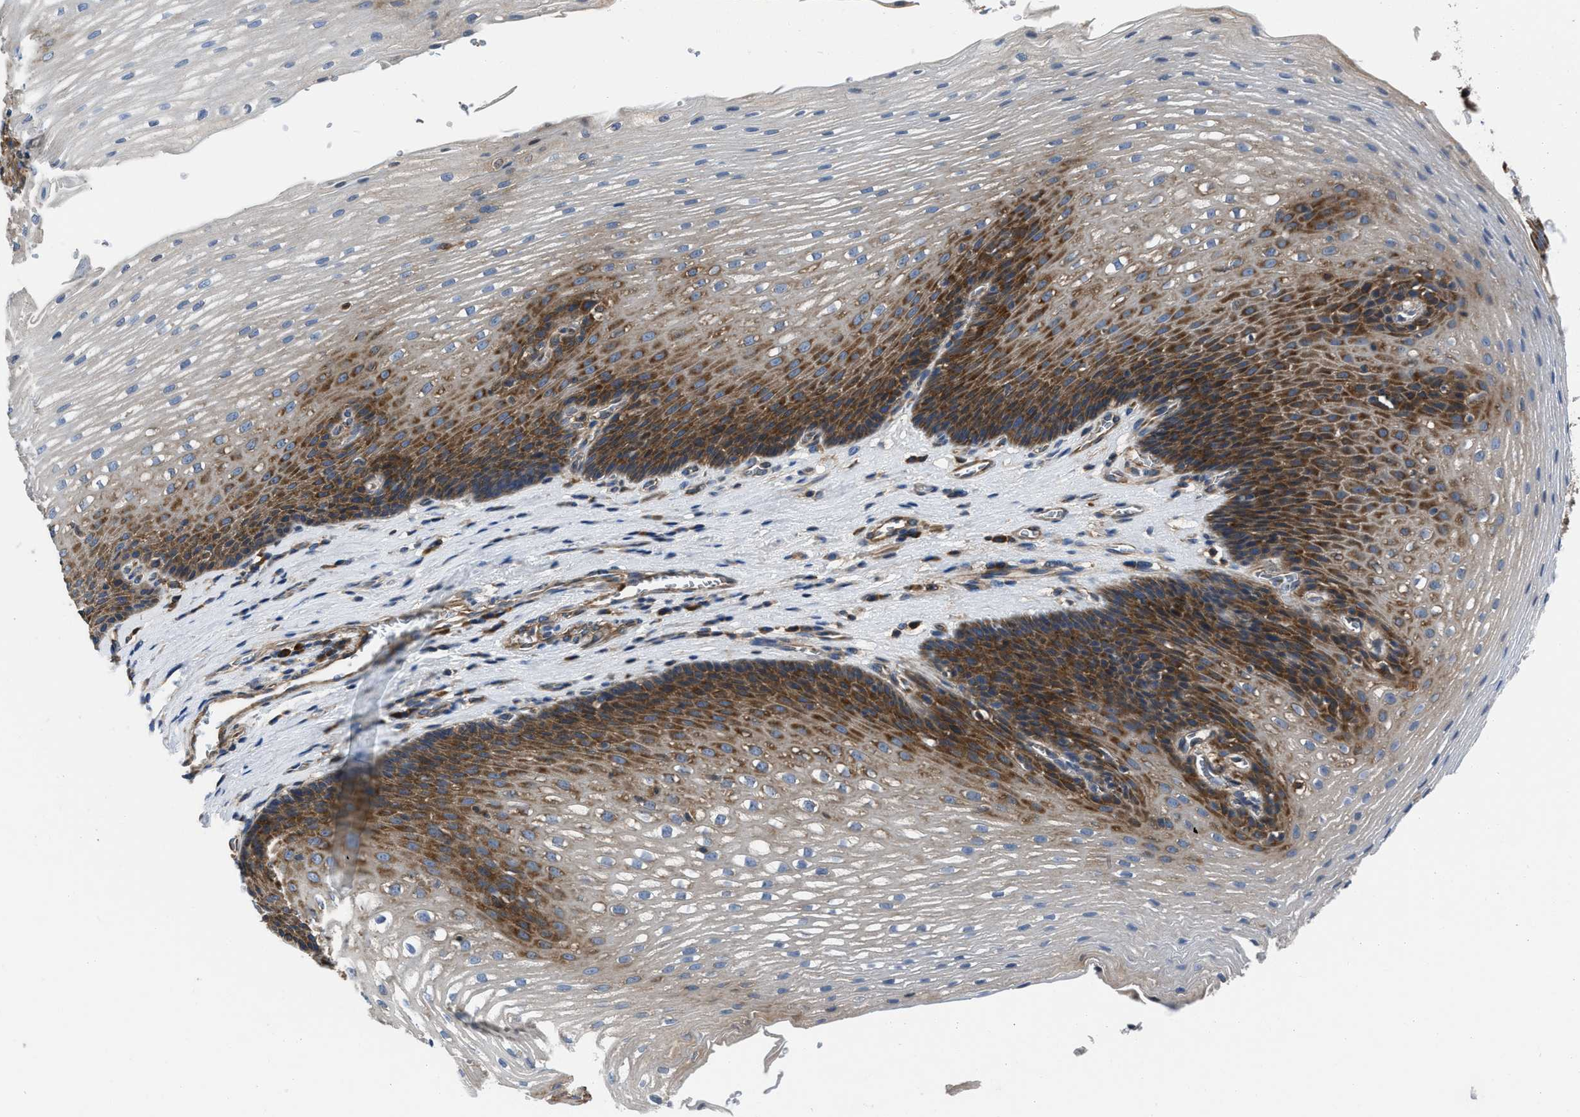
{"staining": {"intensity": "strong", "quantity": "25%-75%", "location": "cytoplasmic/membranous"}, "tissue": "esophagus", "cell_type": "Squamous epithelial cells", "image_type": "normal", "snomed": [{"axis": "morphology", "description": "Normal tissue, NOS"}, {"axis": "topography", "description": "Esophagus"}], "caption": "Normal esophagus reveals strong cytoplasmic/membranous positivity in about 25%-75% of squamous epithelial cells.", "gene": "YARS1", "patient": {"sex": "male", "age": 48}}